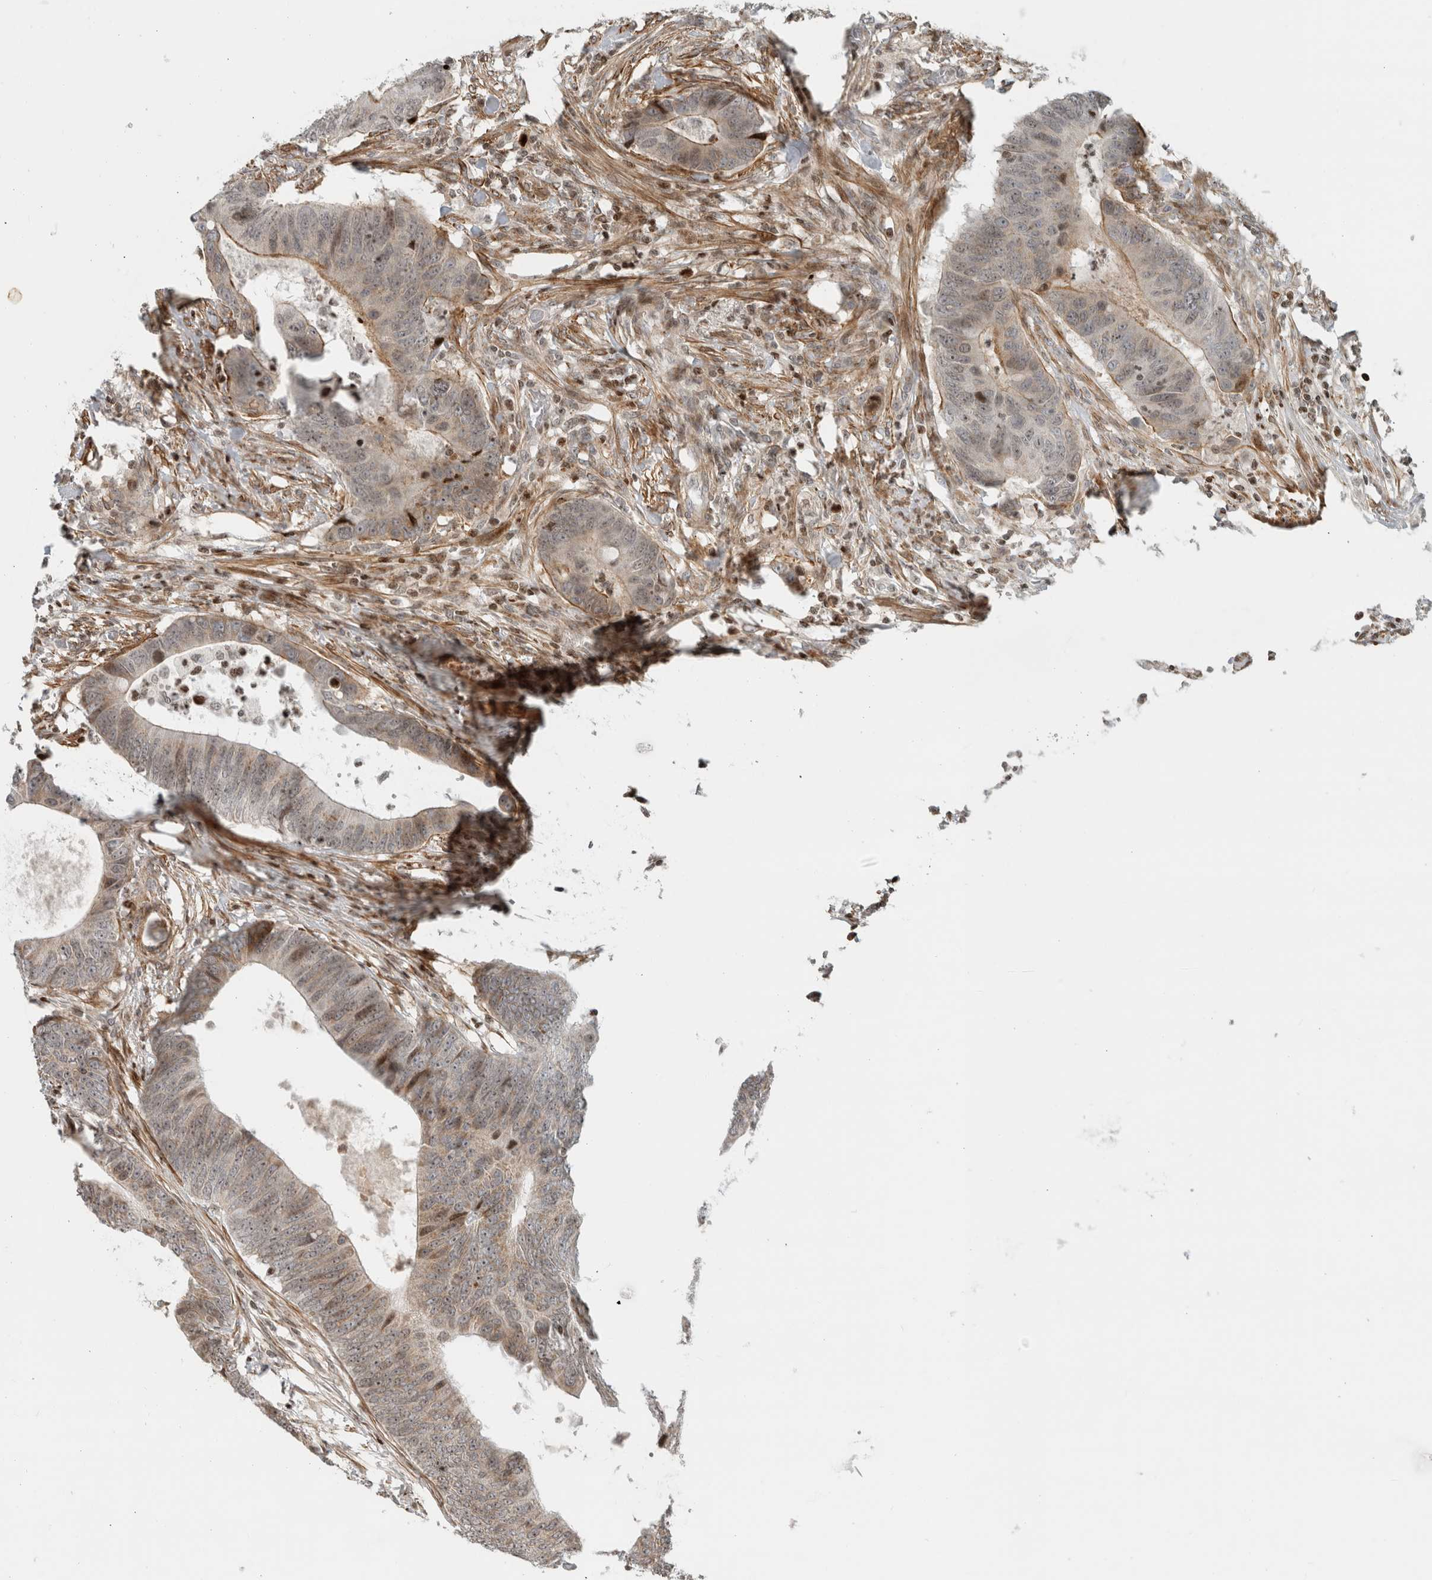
{"staining": {"intensity": "weak", "quantity": "25%-75%", "location": "cytoplasmic/membranous"}, "tissue": "colorectal cancer", "cell_type": "Tumor cells", "image_type": "cancer", "snomed": [{"axis": "morphology", "description": "Adenocarcinoma, NOS"}, {"axis": "topography", "description": "Colon"}], "caption": "Tumor cells demonstrate low levels of weak cytoplasmic/membranous positivity in about 25%-75% of cells in adenocarcinoma (colorectal).", "gene": "GINS4", "patient": {"sex": "male", "age": 56}}